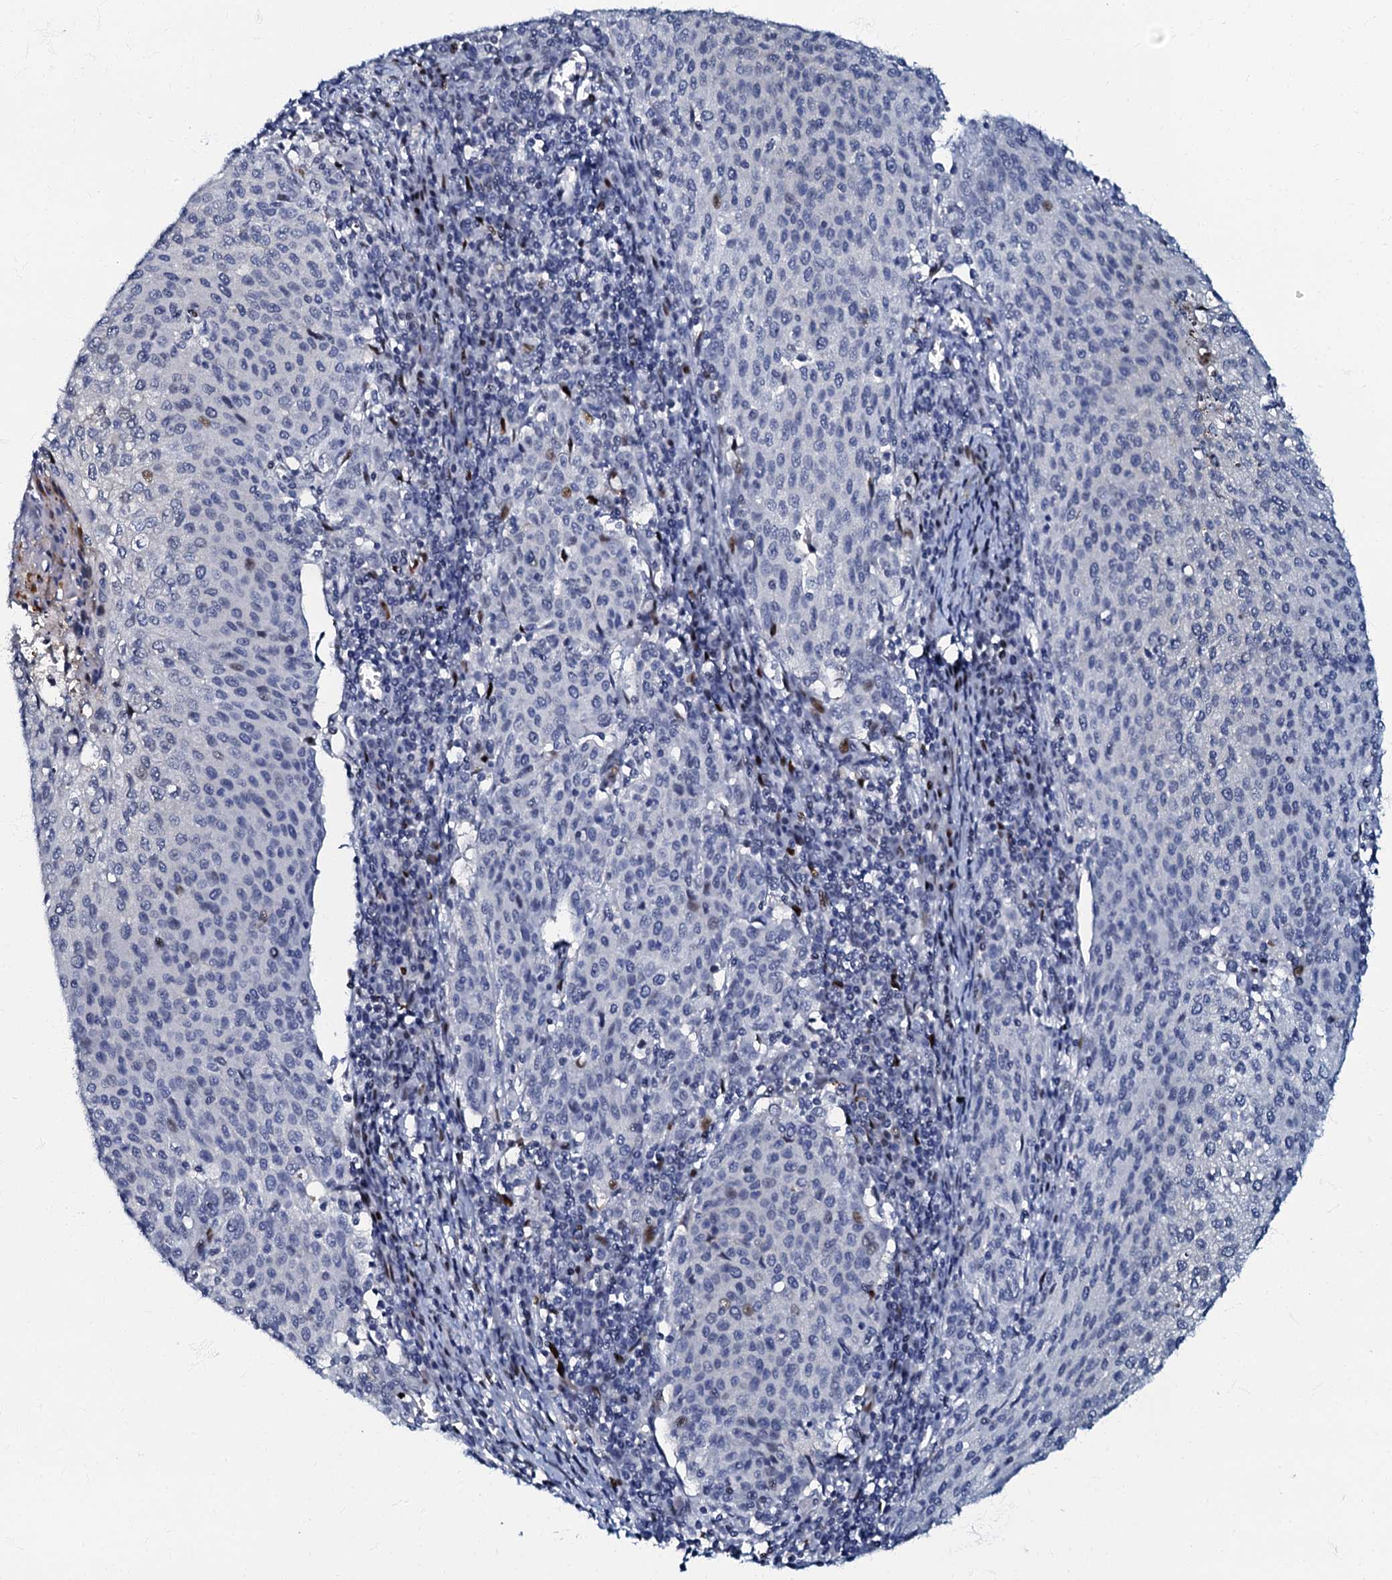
{"staining": {"intensity": "negative", "quantity": "none", "location": "none"}, "tissue": "cervical cancer", "cell_type": "Tumor cells", "image_type": "cancer", "snomed": [{"axis": "morphology", "description": "Squamous cell carcinoma, NOS"}, {"axis": "topography", "description": "Cervix"}], "caption": "IHC histopathology image of neoplastic tissue: squamous cell carcinoma (cervical) stained with DAB demonstrates no significant protein positivity in tumor cells. Nuclei are stained in blue.", "gene": "MFSD5", "patient": {"sex": "female", "age": 46}}